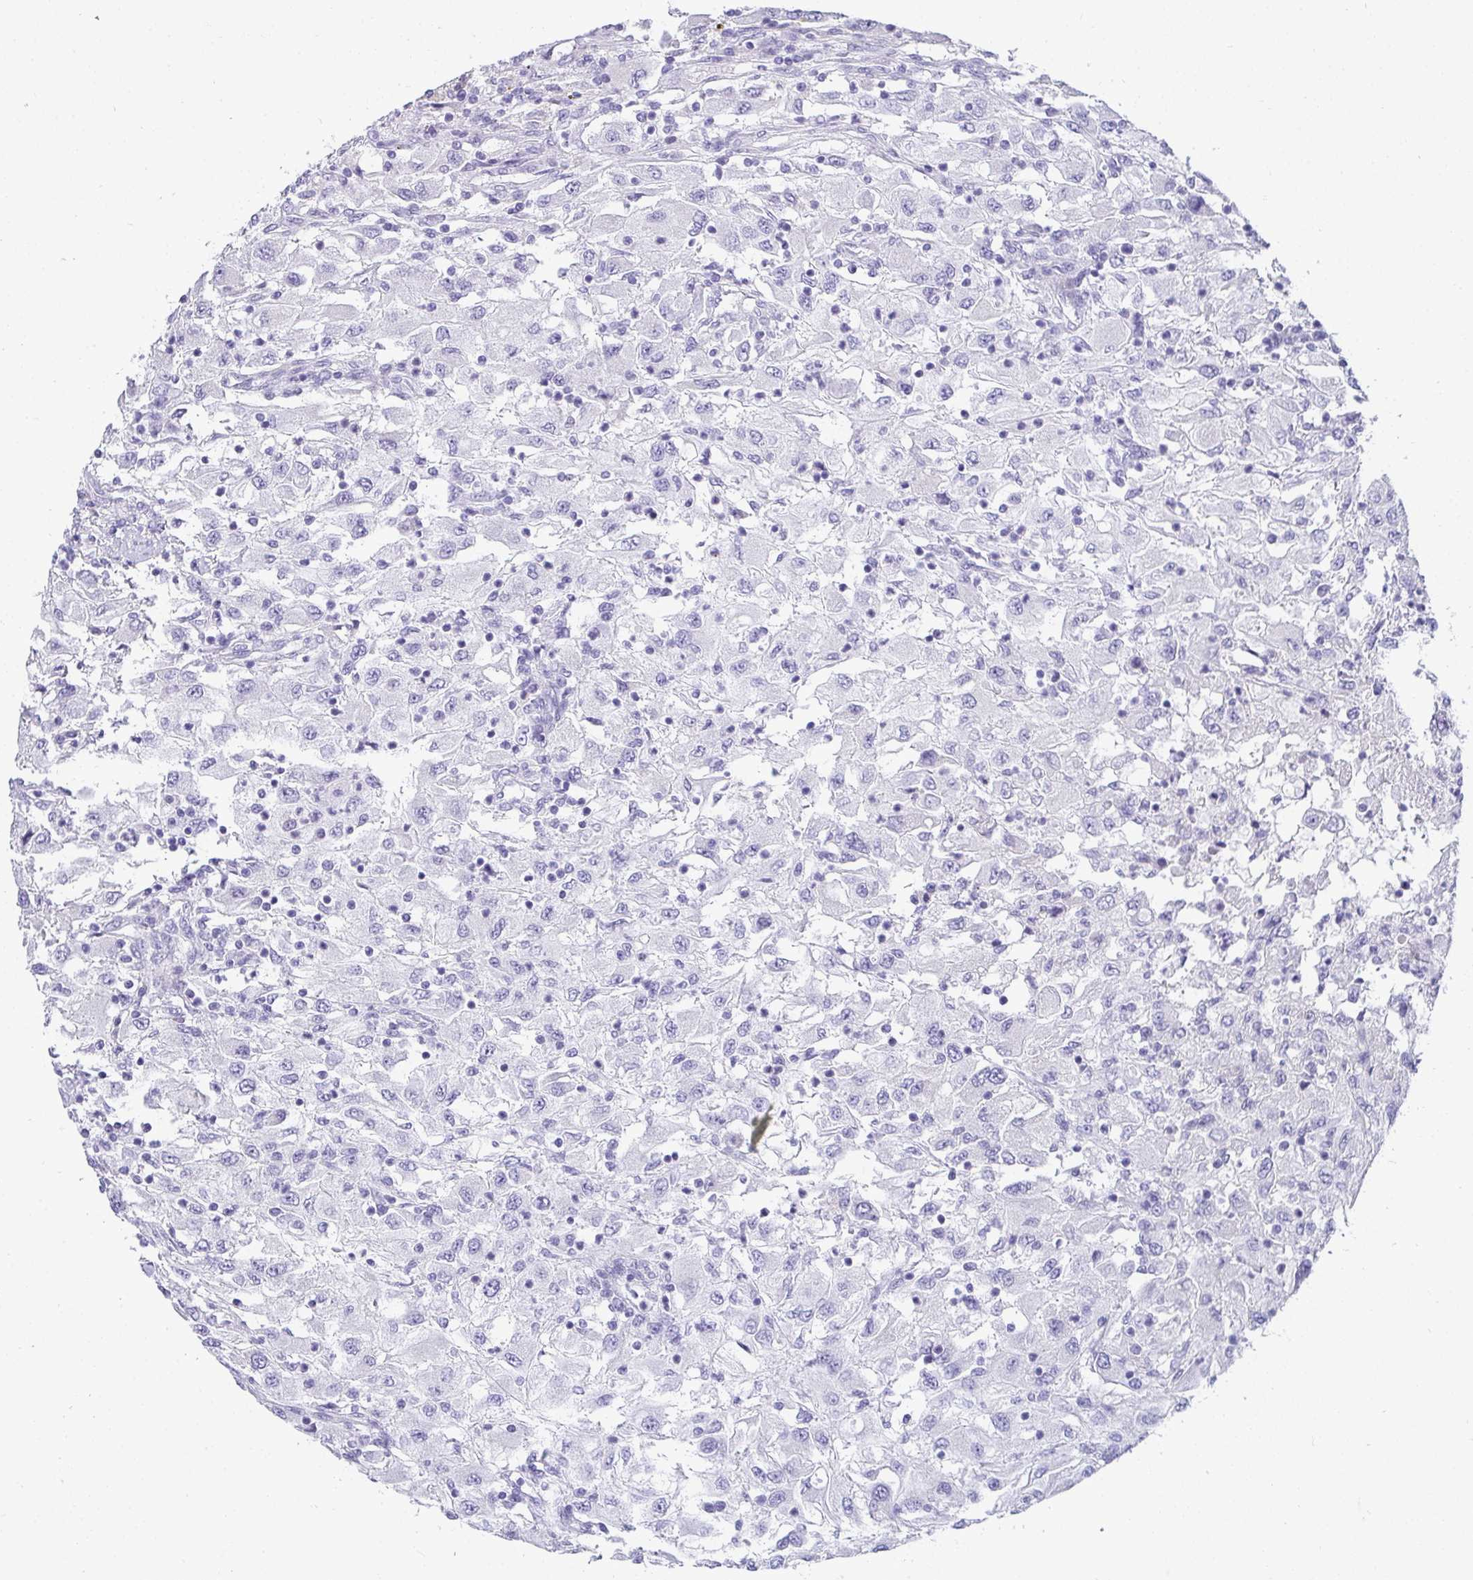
{"staining": {"intensity": "negative", "quantity": "none", "location": "none"}, "tissue": "renal cancer", "cell_type": "Tumor cells", "image_type": "cancer", "snomed": [{"axis": "morphology", "description": "Adenocarcinoma, NOS"}, {"axis": "topography", "description": "Kidney"}], "caption": "Histopathology image shows no significant protein positivity in tumor cells of renal cancer (adenocarcinoma).", "gene": "AK5", "patient": {"sex": "female", "age": 67}}